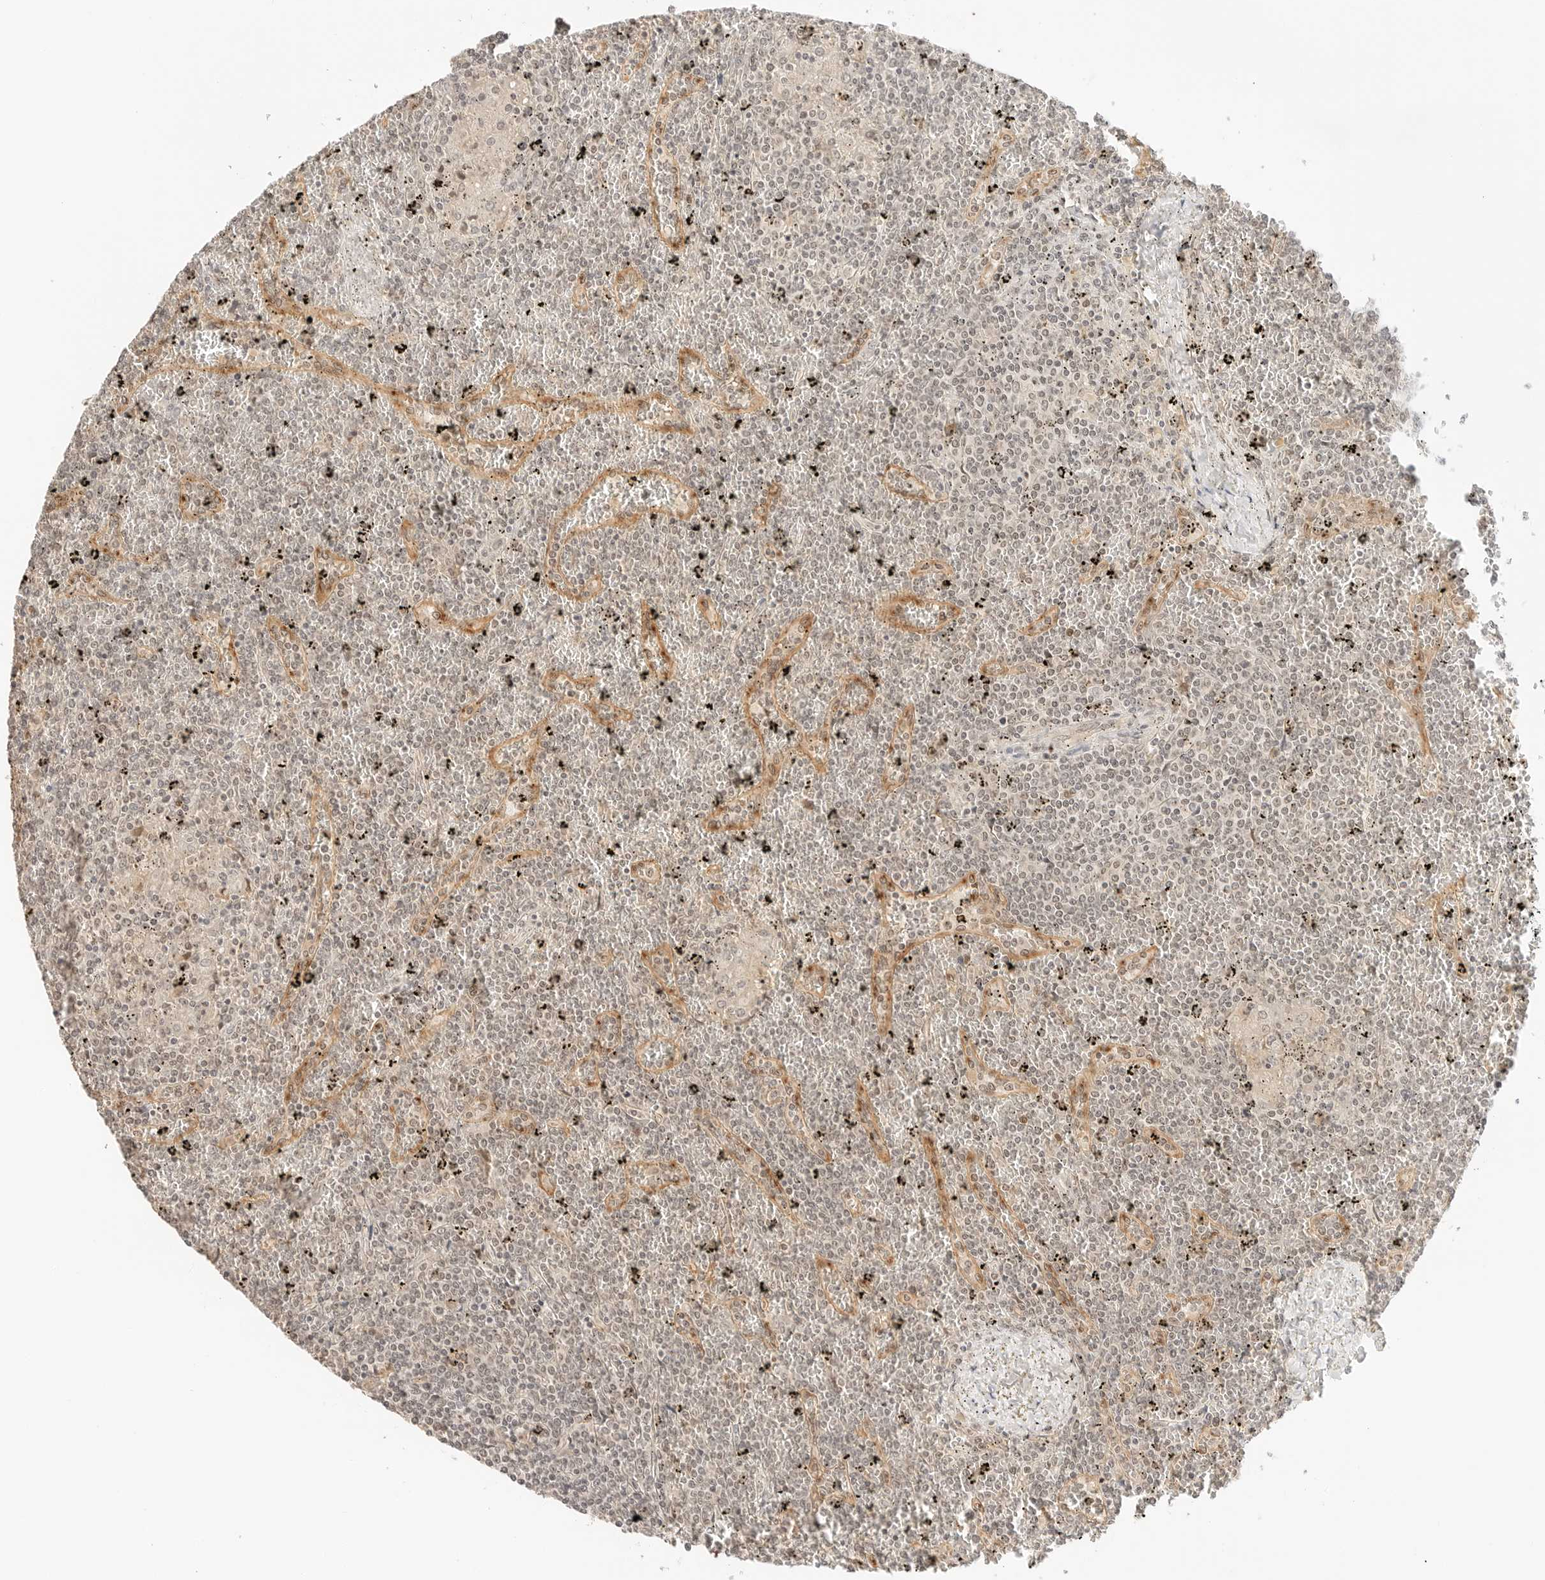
{"staining": {"intensity": "weak", "quantity": ">75%", "location": "nuclear"}, "tissue": "lymphoma", "cell_type": "Tumor cells", "image_type": "cancer", "snomed": [{"axis": "morphology", "description": "Malignant lymphoma, non-Hodgkin's type, Low grade"}, {"axis": "topography", "description": "Spleen"}], "caption": "Immunohistochemical staining of human lymphoma shows weak nuclear protein staining in about >75% of tumor cells.", "gene": "RPS6KL1", "patient": {"sex": "female", "age": 19}}